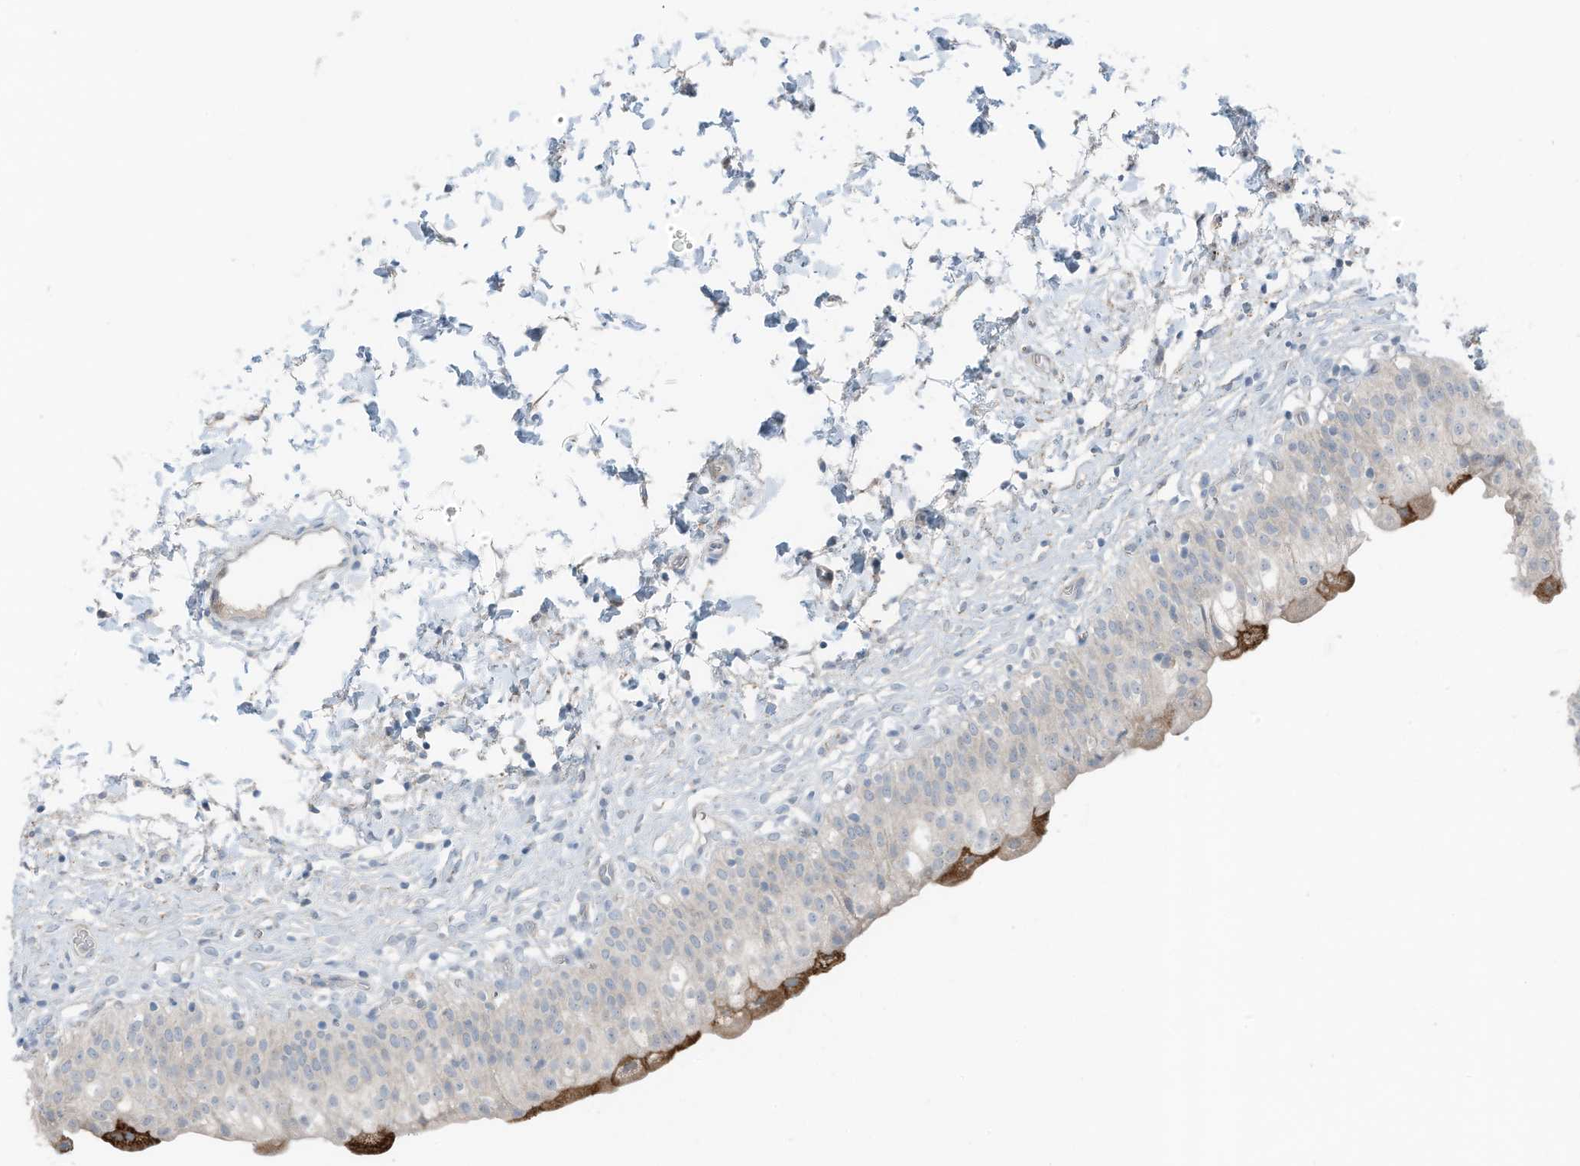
{"staining": {"intensity": "moderate", "quantity": "<25%", "location": "cytoplasmic/membranous"}, "tissue": "urinary bladder", "cell_type": "Urothelial cells", "image_type": "normal", "snomed": [{"axis": "morphology", "description": "Normal tissue, NOS"}, {"axis": "topography", "description": "Urinary bladder"}], "caption": "The photomicrograph reveals immunohistochemical staining of unremarkable urinary bladder. There is moderate cytoplasmic/membranous positivity is seen in approximately <25% of urothelial cells. The staining was performed using DAB (3,3'-diaminobenzidine), with brown indicating positive protein expression. Nuclei are stained blue with hematoxylin.", "gene": "ARHGEF33", "patient": {"sex": "male", "age": 55}}